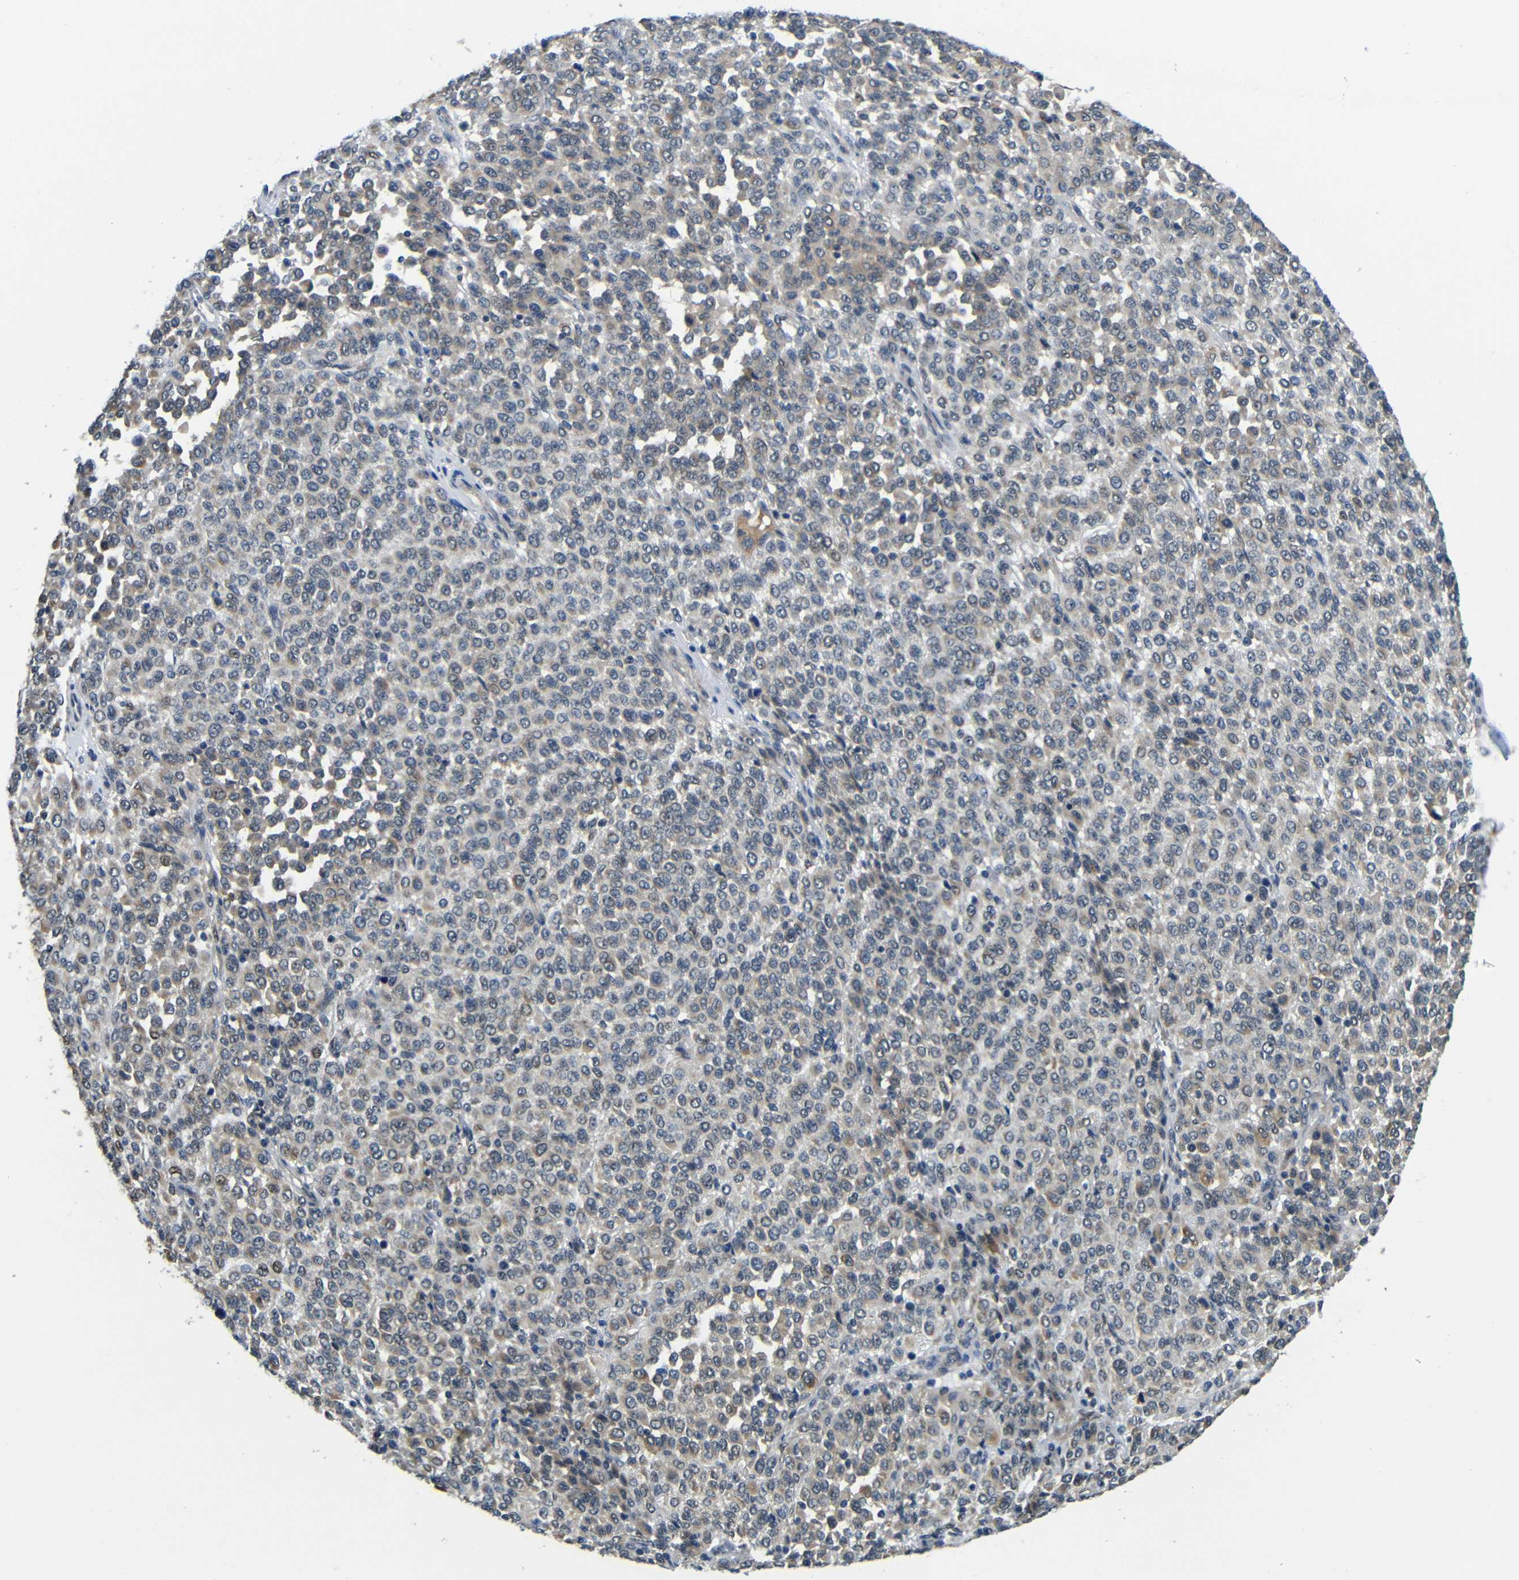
{"staining": {"intensity": "moderate", "quantity": "<25%", "location": "cytoplasmic/membranous"}, "tissue": "melanoma", "cell_type": "Tumor cells", "image_type": "cancer", "snomed": [{"axis": "morphology", "description": "Malignant melanoma, Metastatic site"}, {"axis": "topography", "description": "Pancreas"}], "caption": "High-power microscopy captured an immunohistochemistry photomicrograph of malignant melanoma (metastatic site), revealing moderate cytoplasmic/membranous positivity in about <25% of tumor cells. (DAB IHC with brightfield microscopy, high magnification).", "gene": "FAM172A", "patient": {"sex": "female", "age": 30}}